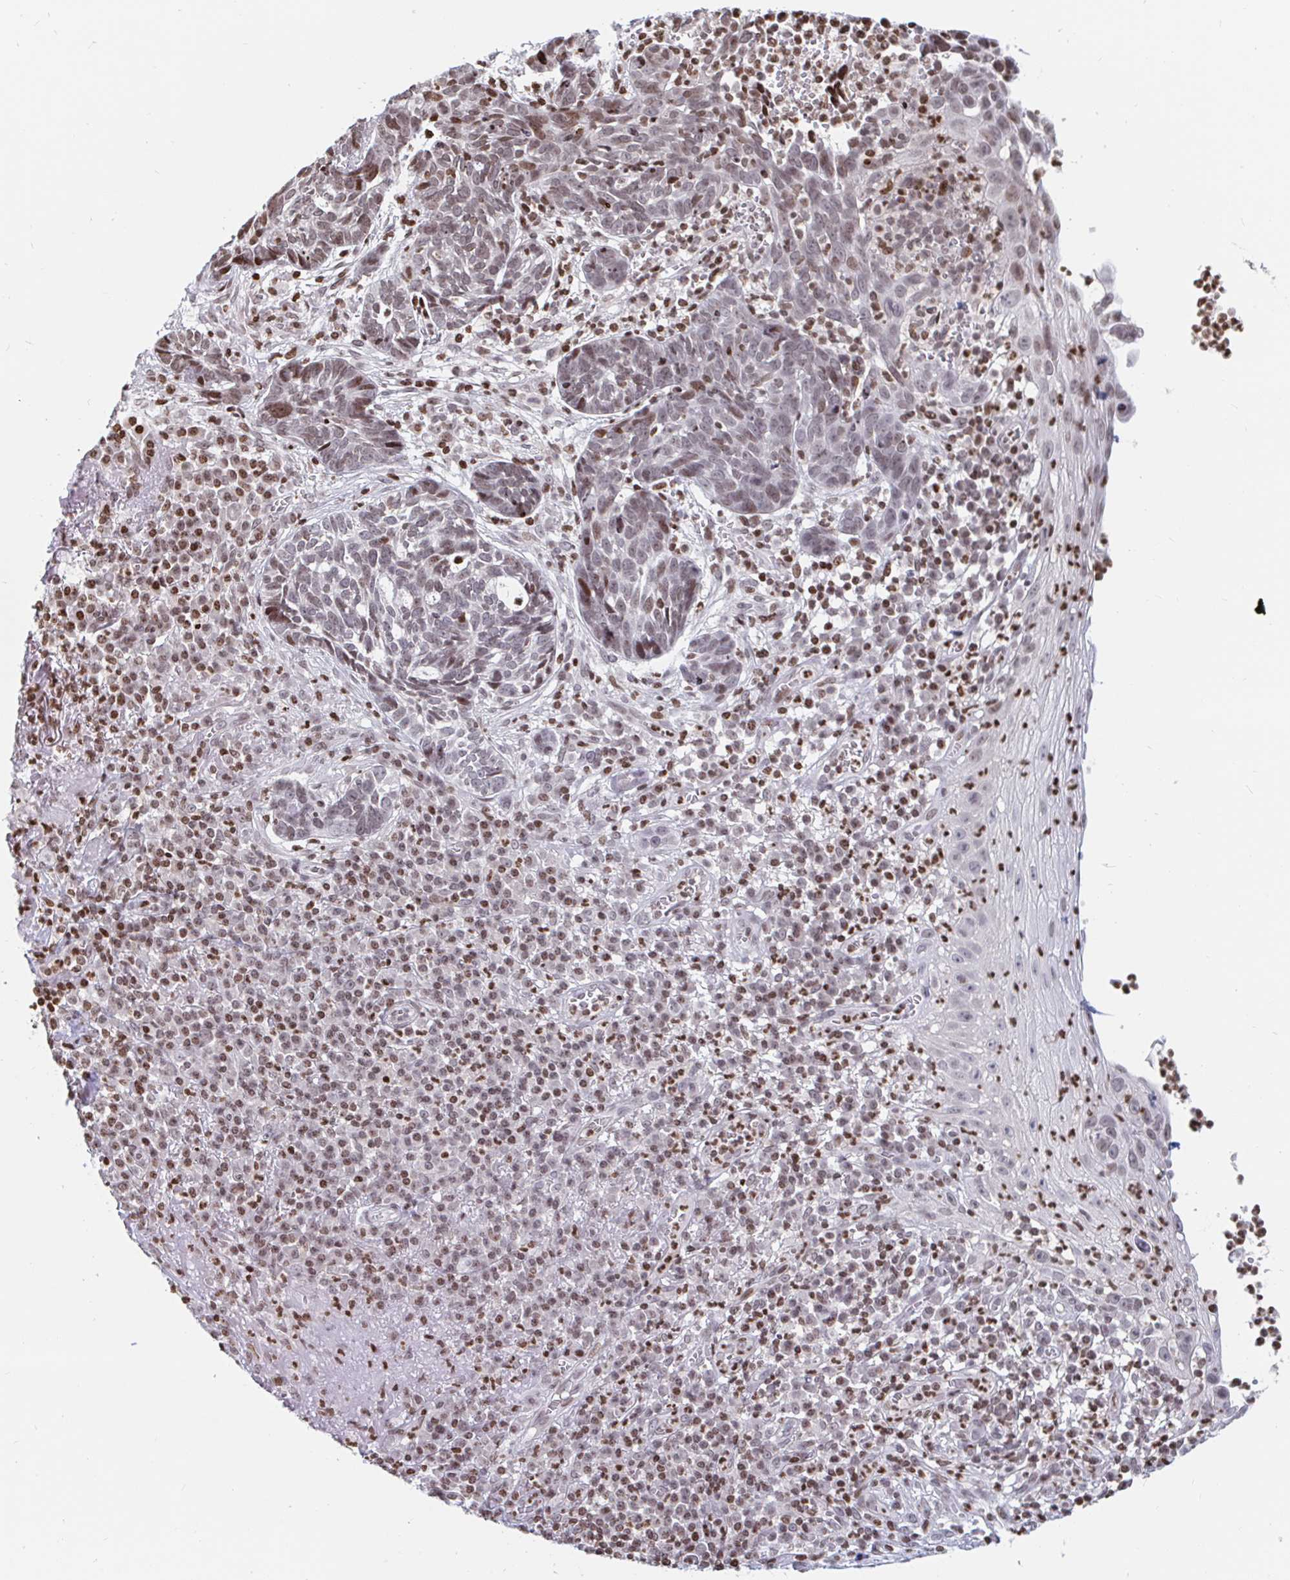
{"staining": {"intensity": "weak", "quantity": "25%-75%", "location": "nuclear"}, "tissue": "skin cancer", "cell_type": "Tumor cells", "image_type": "cancer", "snomed": [{"axis": "morphology", "description": "Basal cell carcinoma"}, {"axis": "topography", "description": "Skin"}, {"axis": "topography", "description": "Skin of face"}], "caption": "Immunohistochemistry (IHC) of human basal cell carcinoma (skin) shows low levels of weak nuclear positivity in about 25%-75% of tumor cells. Immunohistochemistry (IHC) stains the protein of interest in brown and the nuclei are stained blue.", "gene": "HOXC10", "patient": {"sex": "female", "age": 95}}